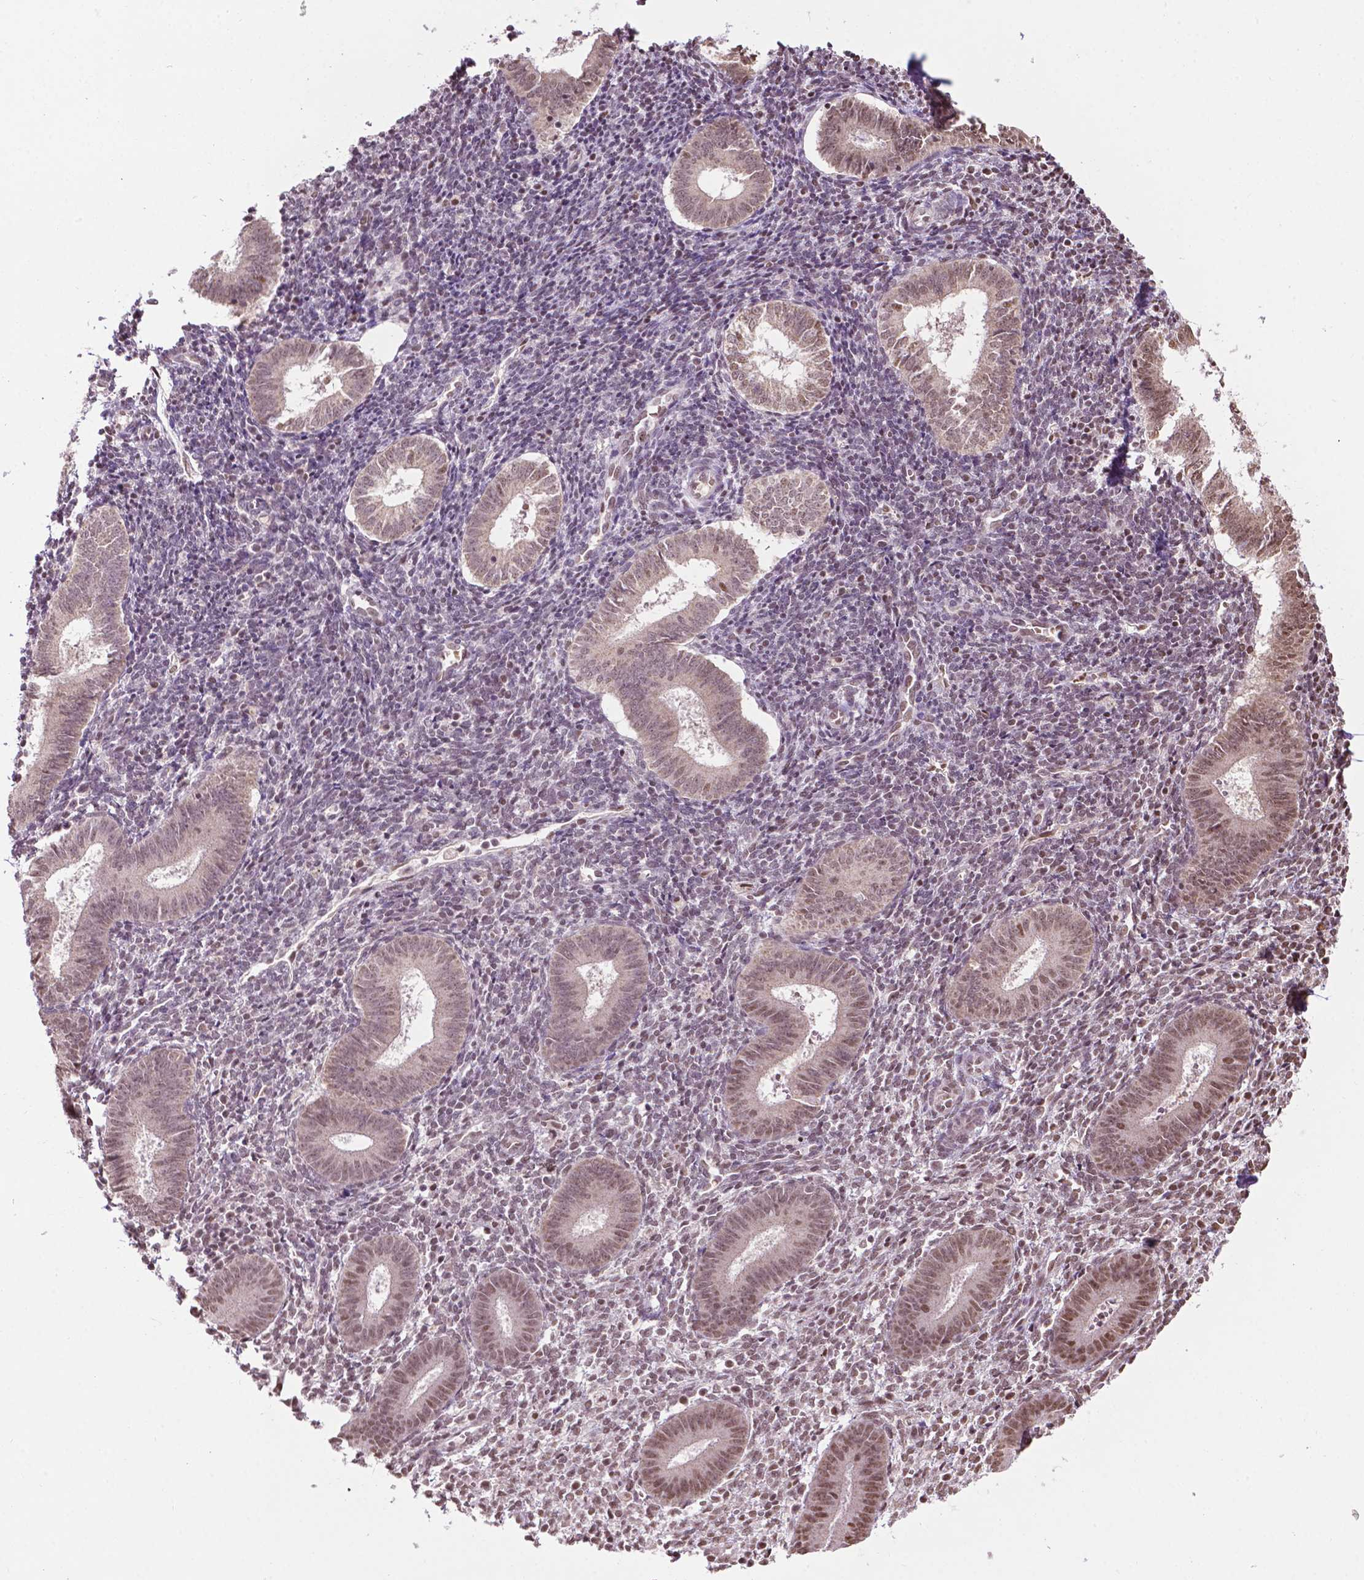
{"staining": {"intensity": "moderate", "quantity": "<25%", "location": "nuclear"}, "tissue": "endometrium", "cell_type": "Cells in endometrial stroma", "image_type": "normal", "snomed": [{"axis": "morphology", "description": "Normal tissue, NOS"}, {"axis": "topography", "description": "Endometrium"}], "caption": "Immunohistochemistry (DAB) staining of normal endometrium demonstrates moderate nuclear protein staining in about <25% of cells in endometrial stroma. Nuclei are stained in blue.", "gene": "COL23A1", "patient": {"sex": "female", "age": 25}}